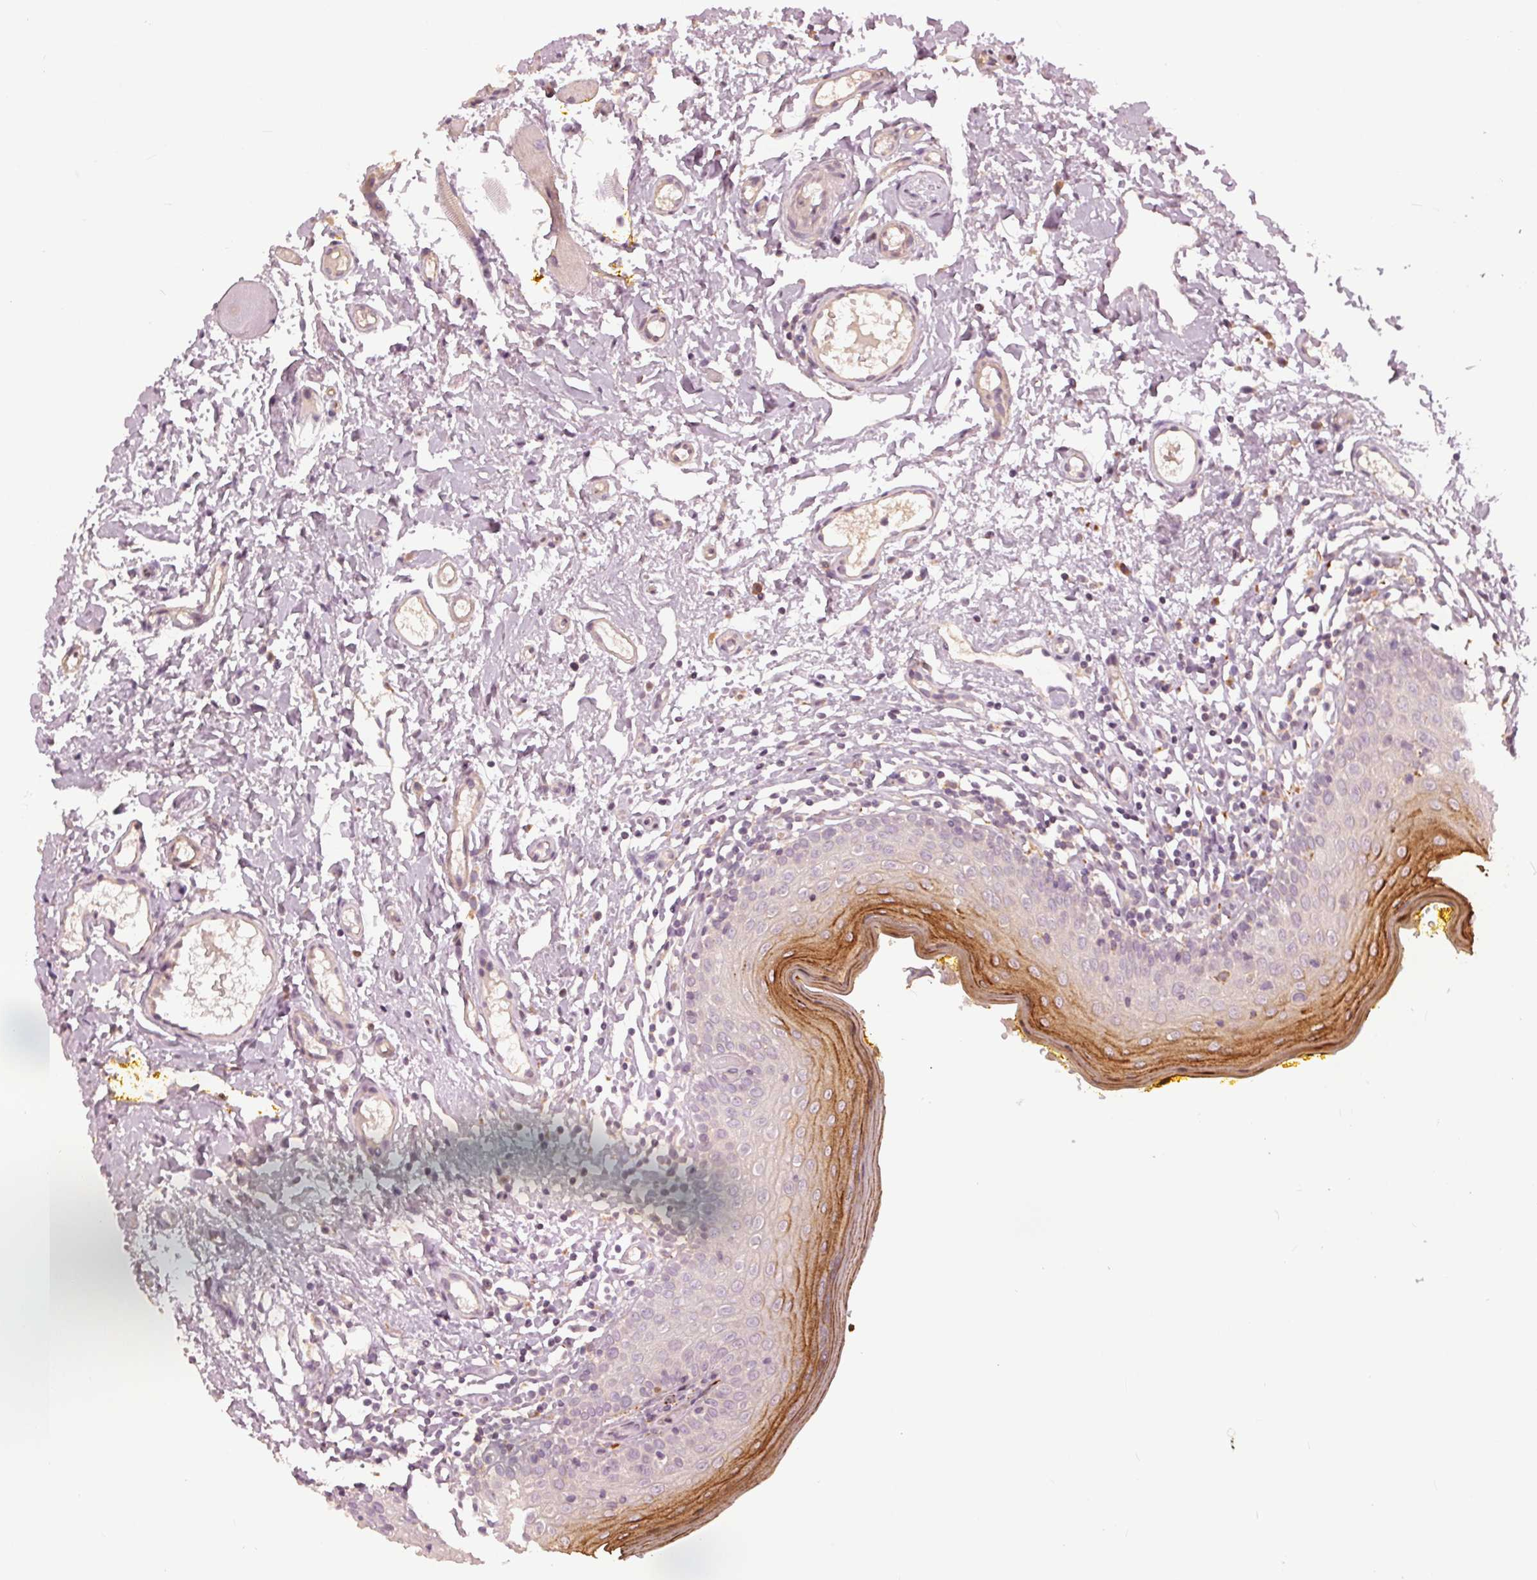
{"staining": {"intensity": "strong", "quantity": "<25%", "location": "cytoplasmic/membranous"}, "tissue": "oral mucosa", "cell_type": "Squamous epithelial cells", "image_type": "normal", "snomed": [{"axis": "morphology", "description": "Normal tissue, NOS"}, {"axis": "topography", "description": "Oral tissue"}, {"axis": "topography", "description": "Tounge, NOS"}], "caption": "About <25% of squamous epithelial cells in benign oral mucosa demonstrate strong cytoplasmic/membranous protein staining as visualized by brown immunohistochemical staining.", "gene": "KLK13", "patient": {"sex": "female", "age": 58}}